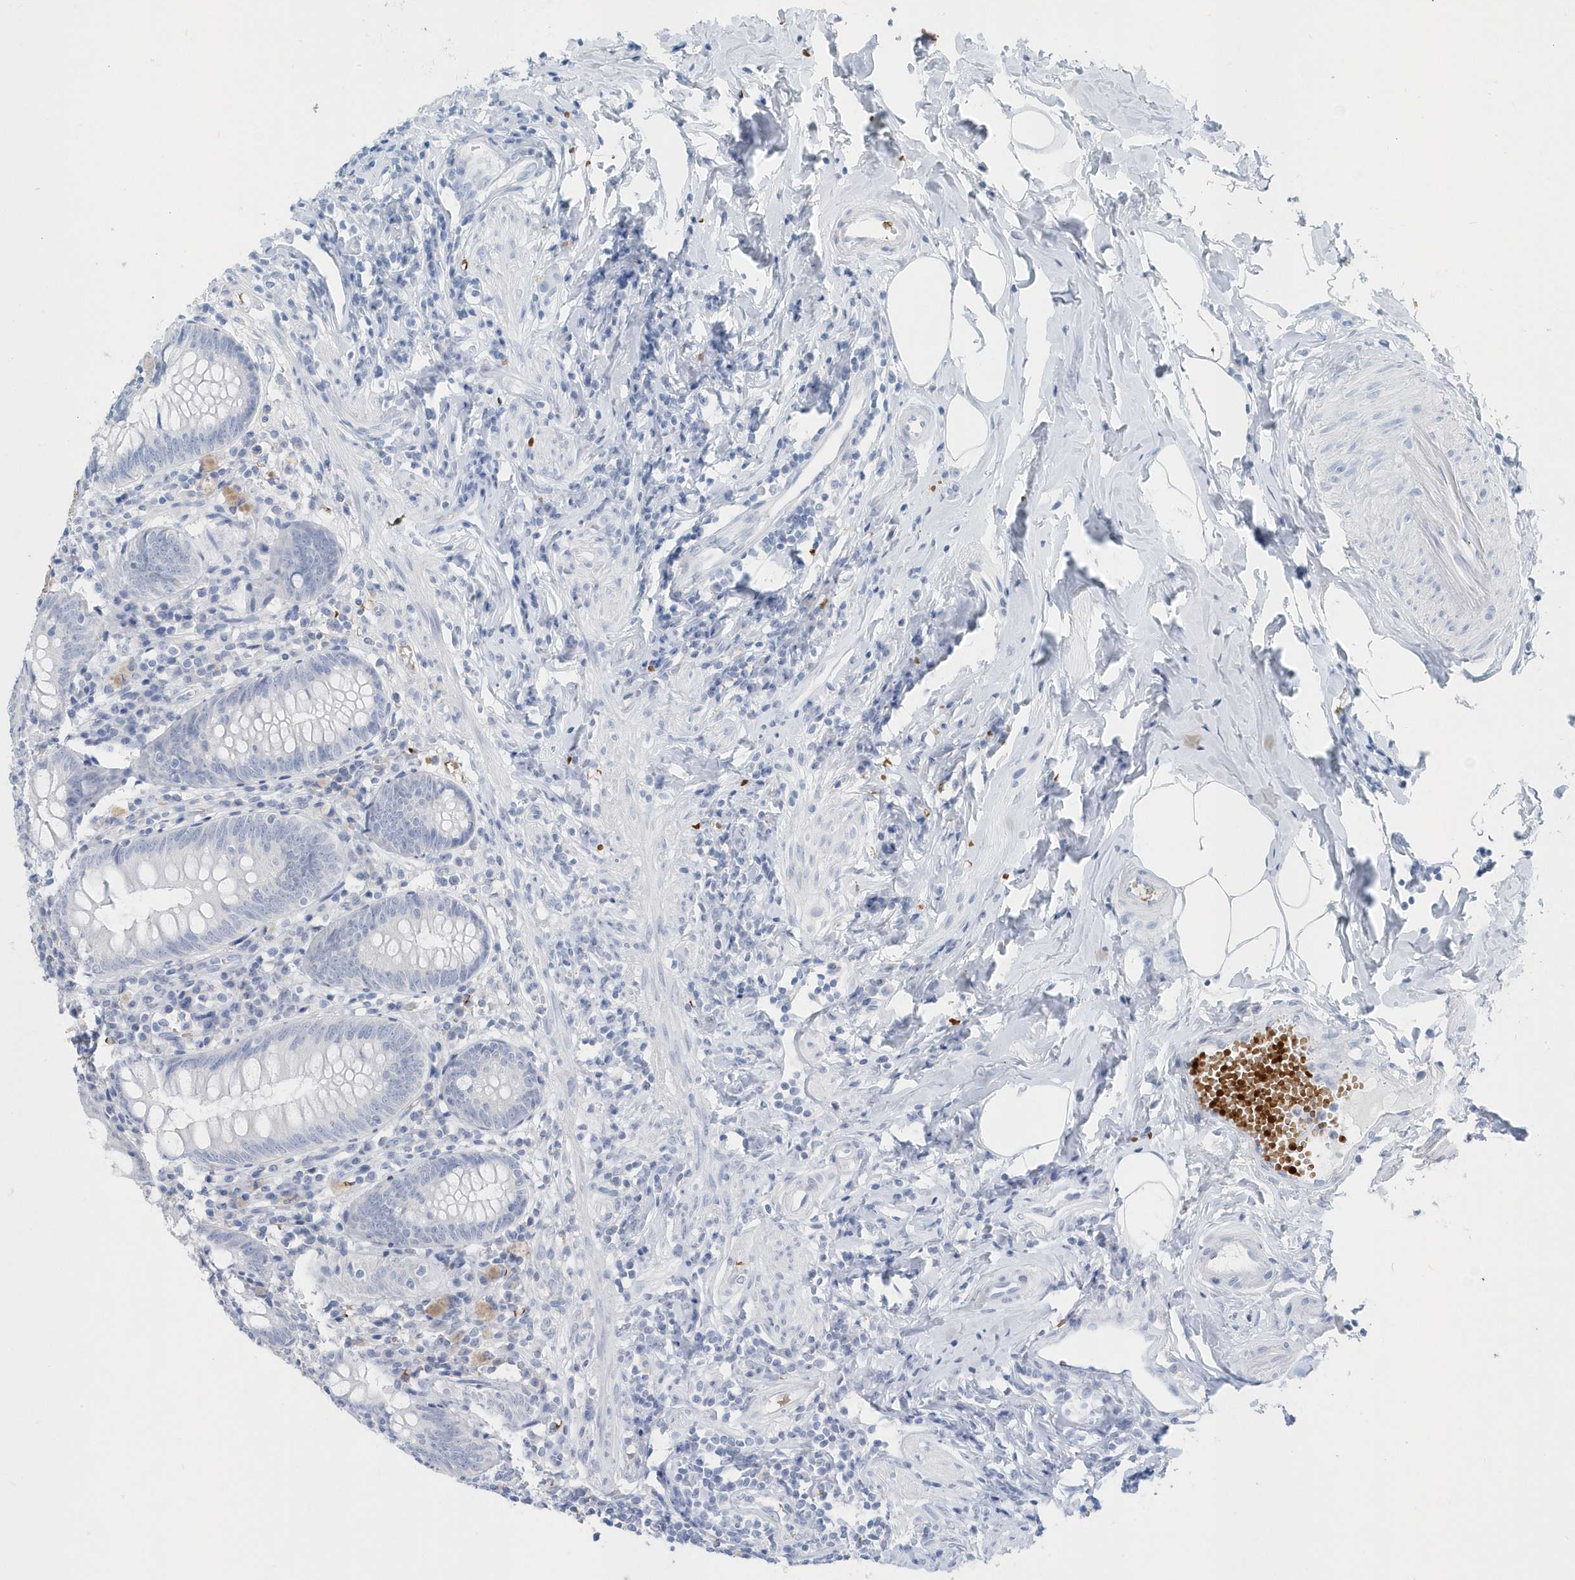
{"staining": {"intensity": "negative", "quantity": "none", "location": "none"}, "tissue": "appendix", "cell_type": "Glandular cells", "image_type": "normal", "snomed": [{"axis": "morphology", "description": "Normal tissue, NOS"}, {"axis": "topography", "description": "Appendix"}], "caption": "Glandular cells are negative for protein expression in normal human appendix. (Stains: DAB immunohistochemistry with hematoxylin counter stain, Microscopy: brightfield microscopy at high magnification).", "gene": "HBA2", "patient": {"sex": "female", "age": 54}}